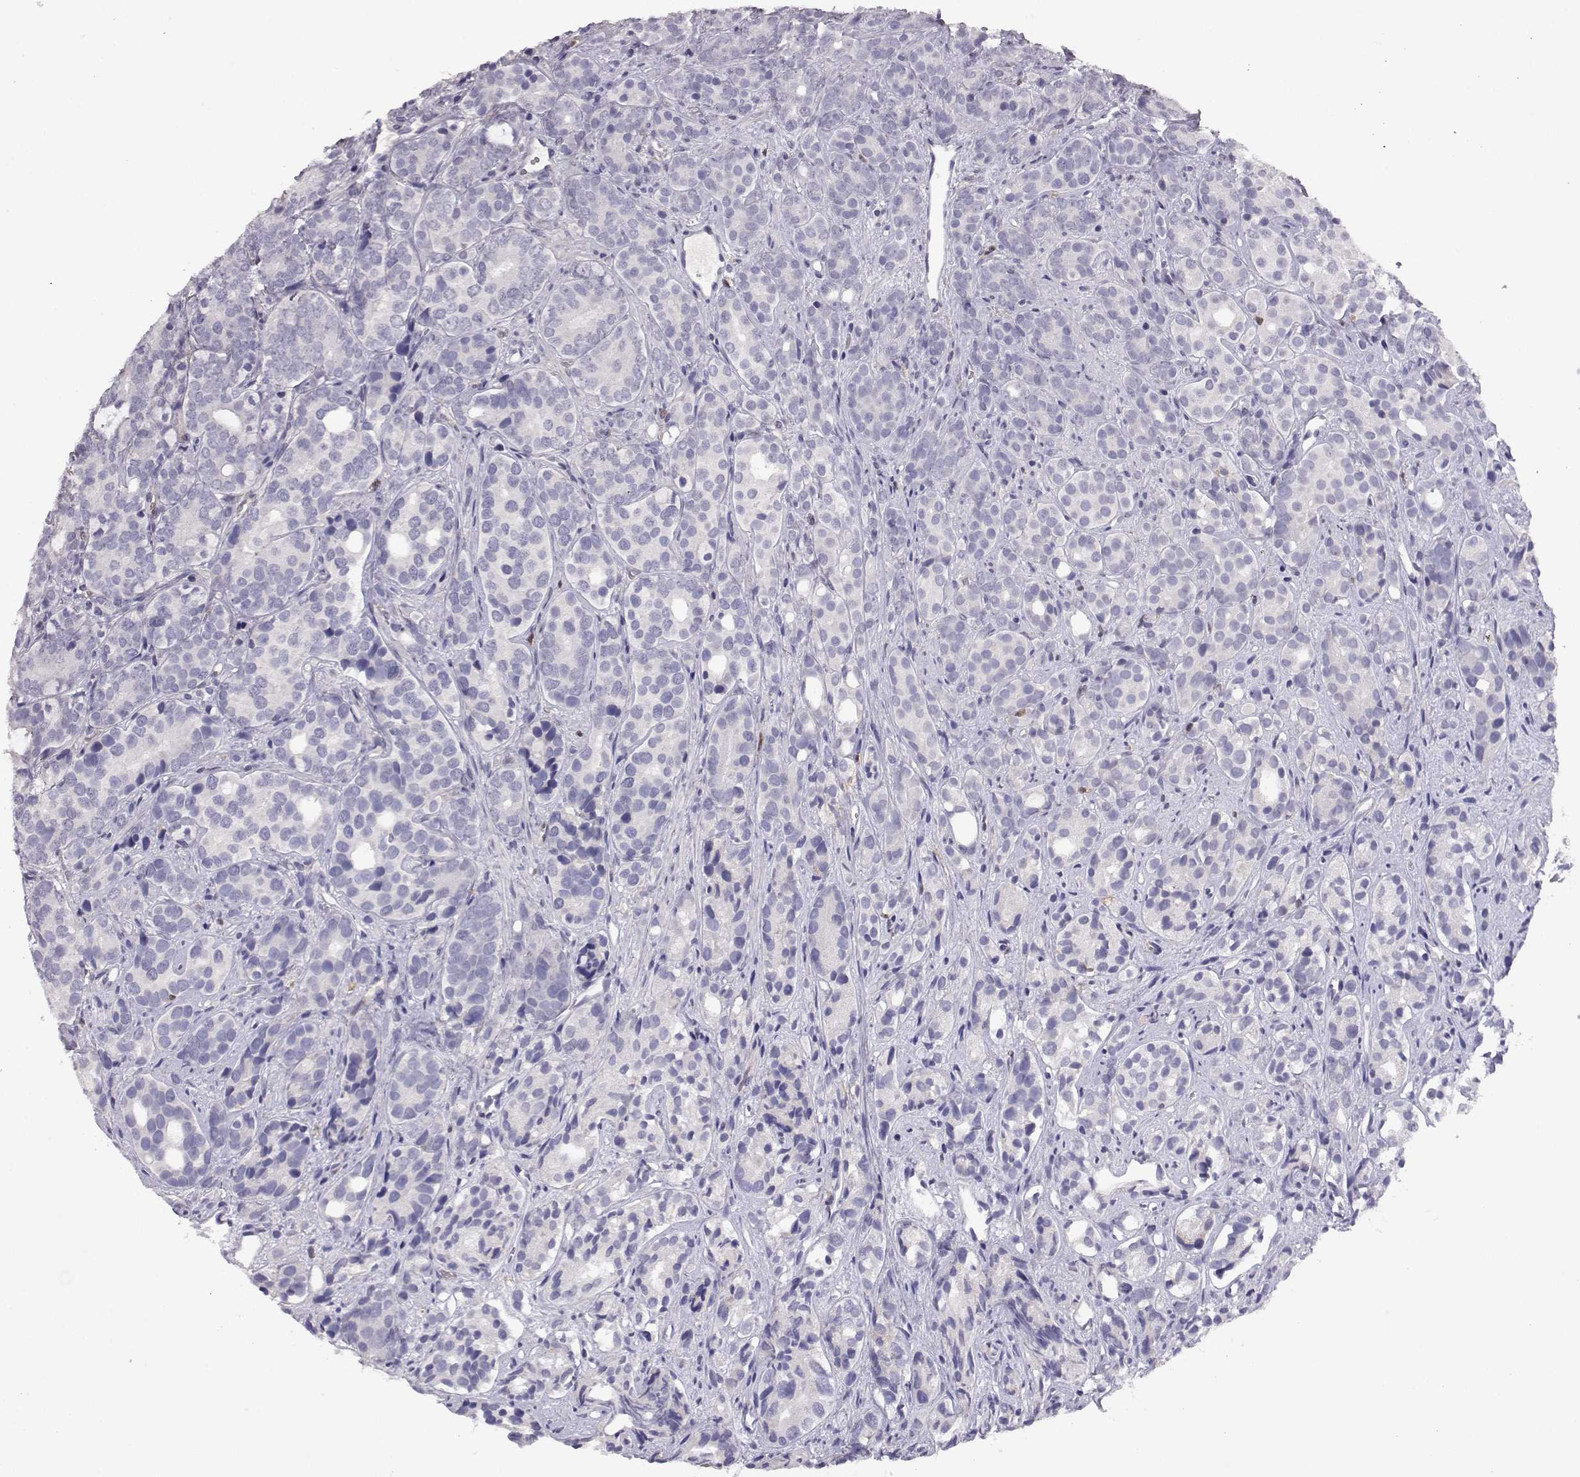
{"staining": {"intensity": "negative", "quantity": "none", "location": "none"}, "tissue": "prostate cancer", "cell_type": "Tumor cells", "image_type": "cancer", "snomed": [{"axis": "morphology", "description": "Adenocarcinoma, High grade"}, {"axis": "topography", "description": "Prostate"}], "caption": "Micrograph shows no significant protein staining in tumor cells of adenocarcinoma (high-grade) (prostate).", "gene": "AKR1B1", "patient": {"sex": "male", "age": 84}}